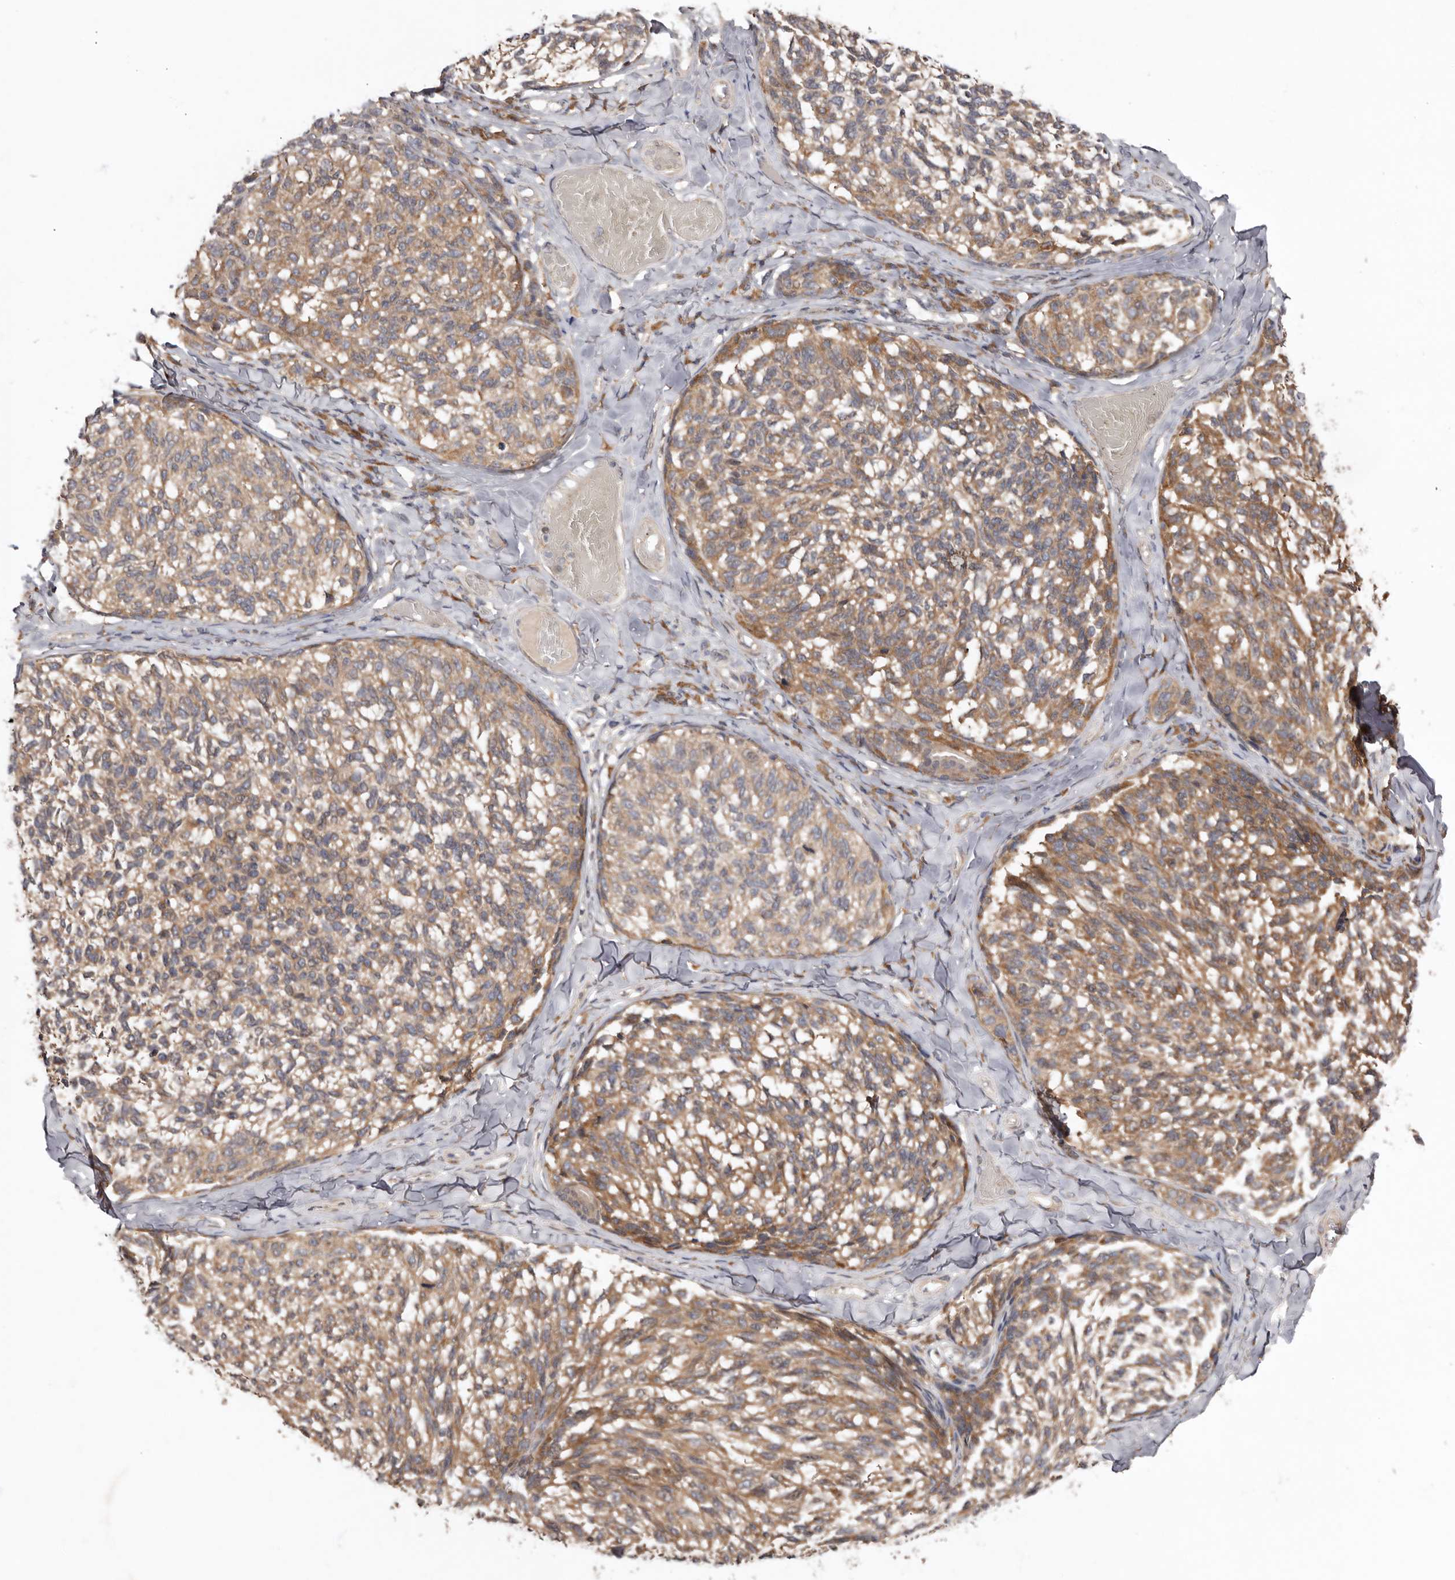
{"staining": {"intensity": "moderate", "quantity": ">75%", "location": "cytoplasmic/membranous"}, "tissue": "melanoma", "cell_type": "Tumor cells", "image_type": "cancer", "snomed": [{"axis": "morphology", "description": "Malignant melanoma, NOS"}, {"axis": "topography", "description": "Skin"}], "caption": "Malignant melanoma stained for a protein displays moderate cytoplasmic/membranous positivity in tumor cells.", "gene": "CHML", "patient": {"sex": "female", "age": 73}}